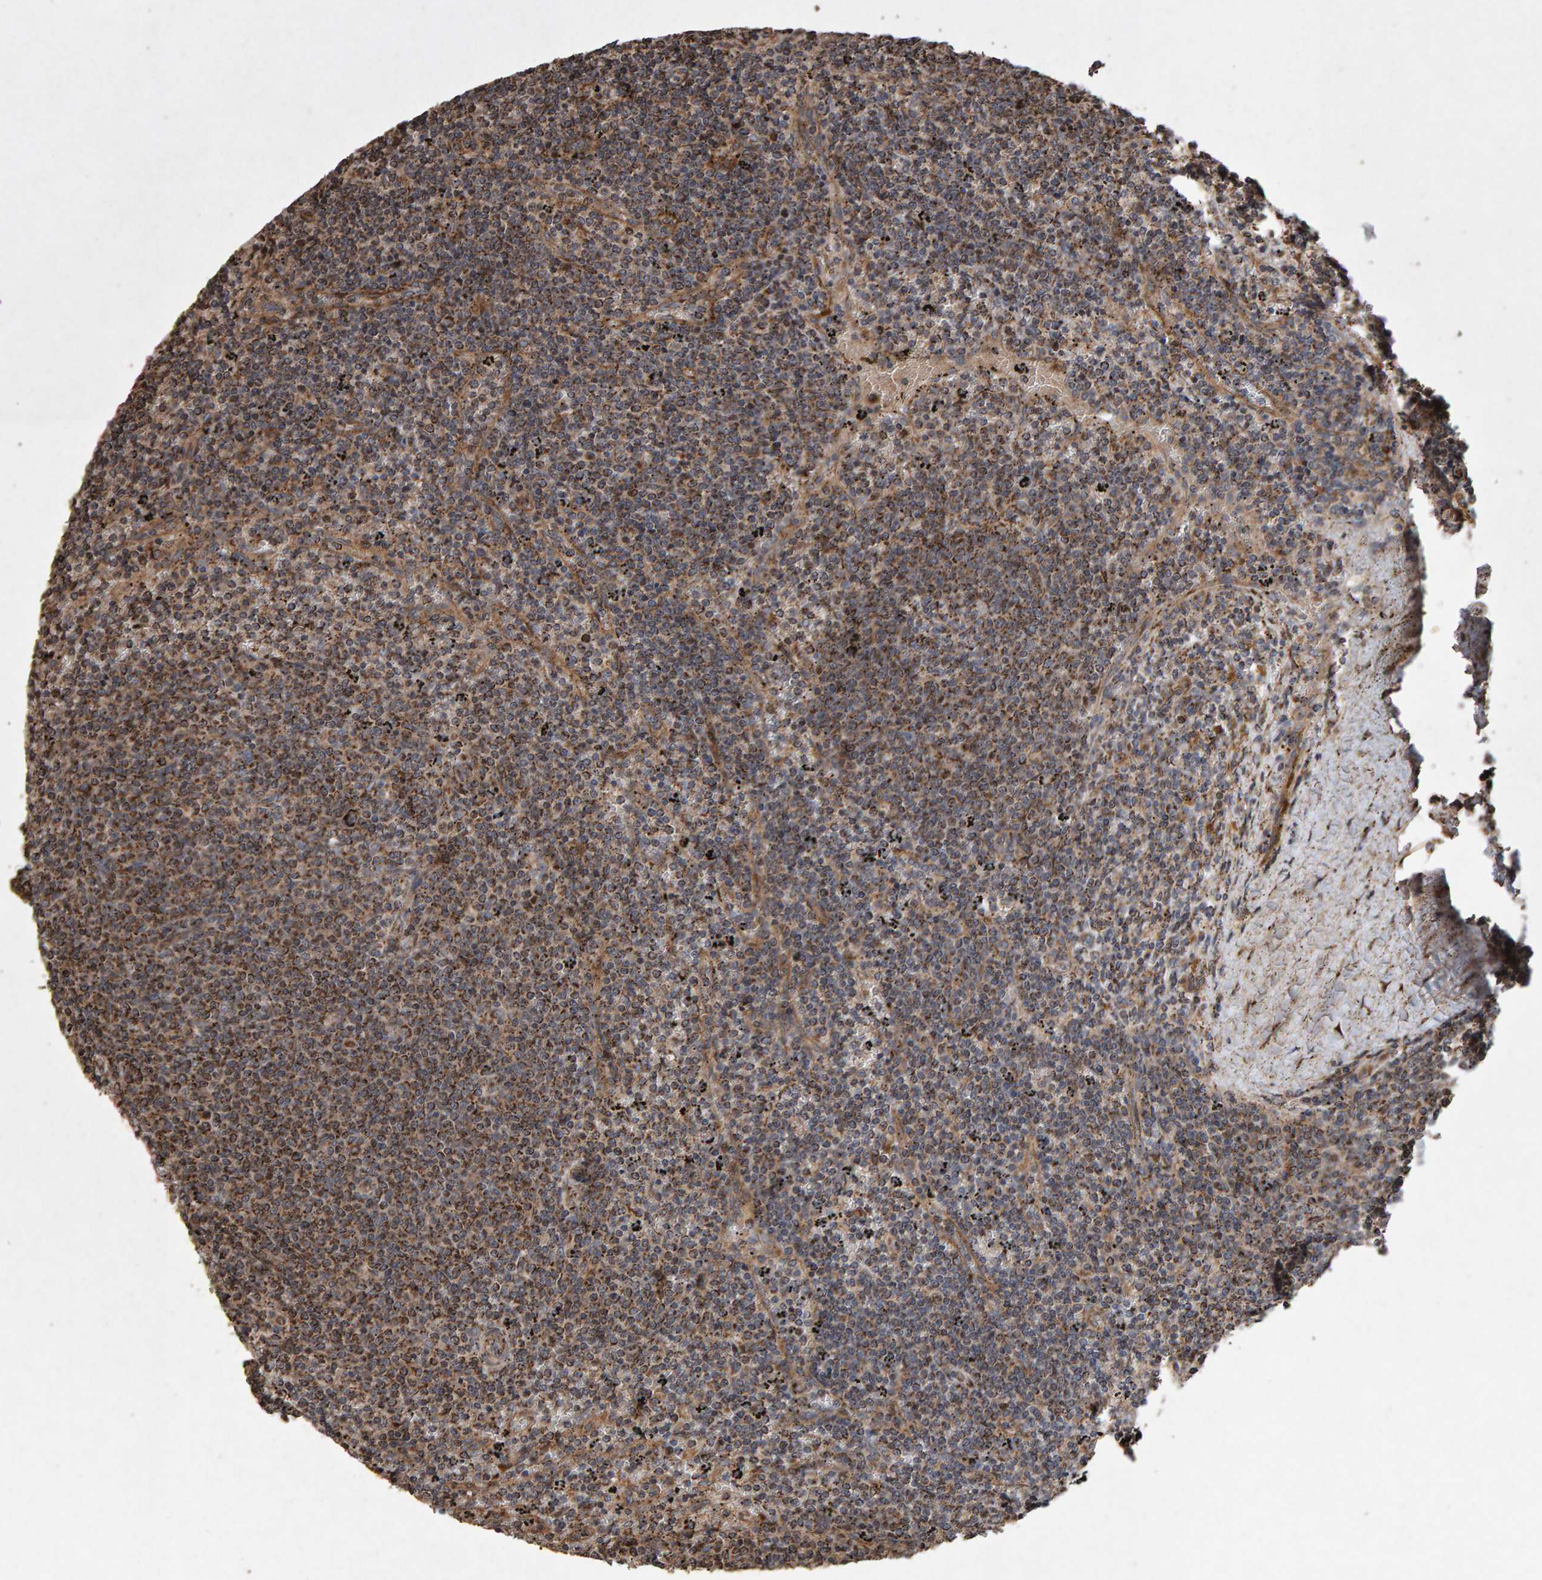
{"staining": {"intensity": "moderate", "quantity": ">75%", "location": "cytoplasmic/membranous"}, "tissue": "lymphoma", "cell_type": "Tumor cells", "image_type": "cancer", "snomed": [{"axis": "morphology", "description": "Malignant lymphoma, non-Hodgkin's type, Low grade"}, {"axis": "topography", "description": "Spleen"}], "caption": "The micrograph displays a brown stain indicating the presence of a protein in the cytoplasmic/membranous of tumor cells in lymphoma.", "gene": "OSBP2", "patient": {"sex": "female", "age": 50}}